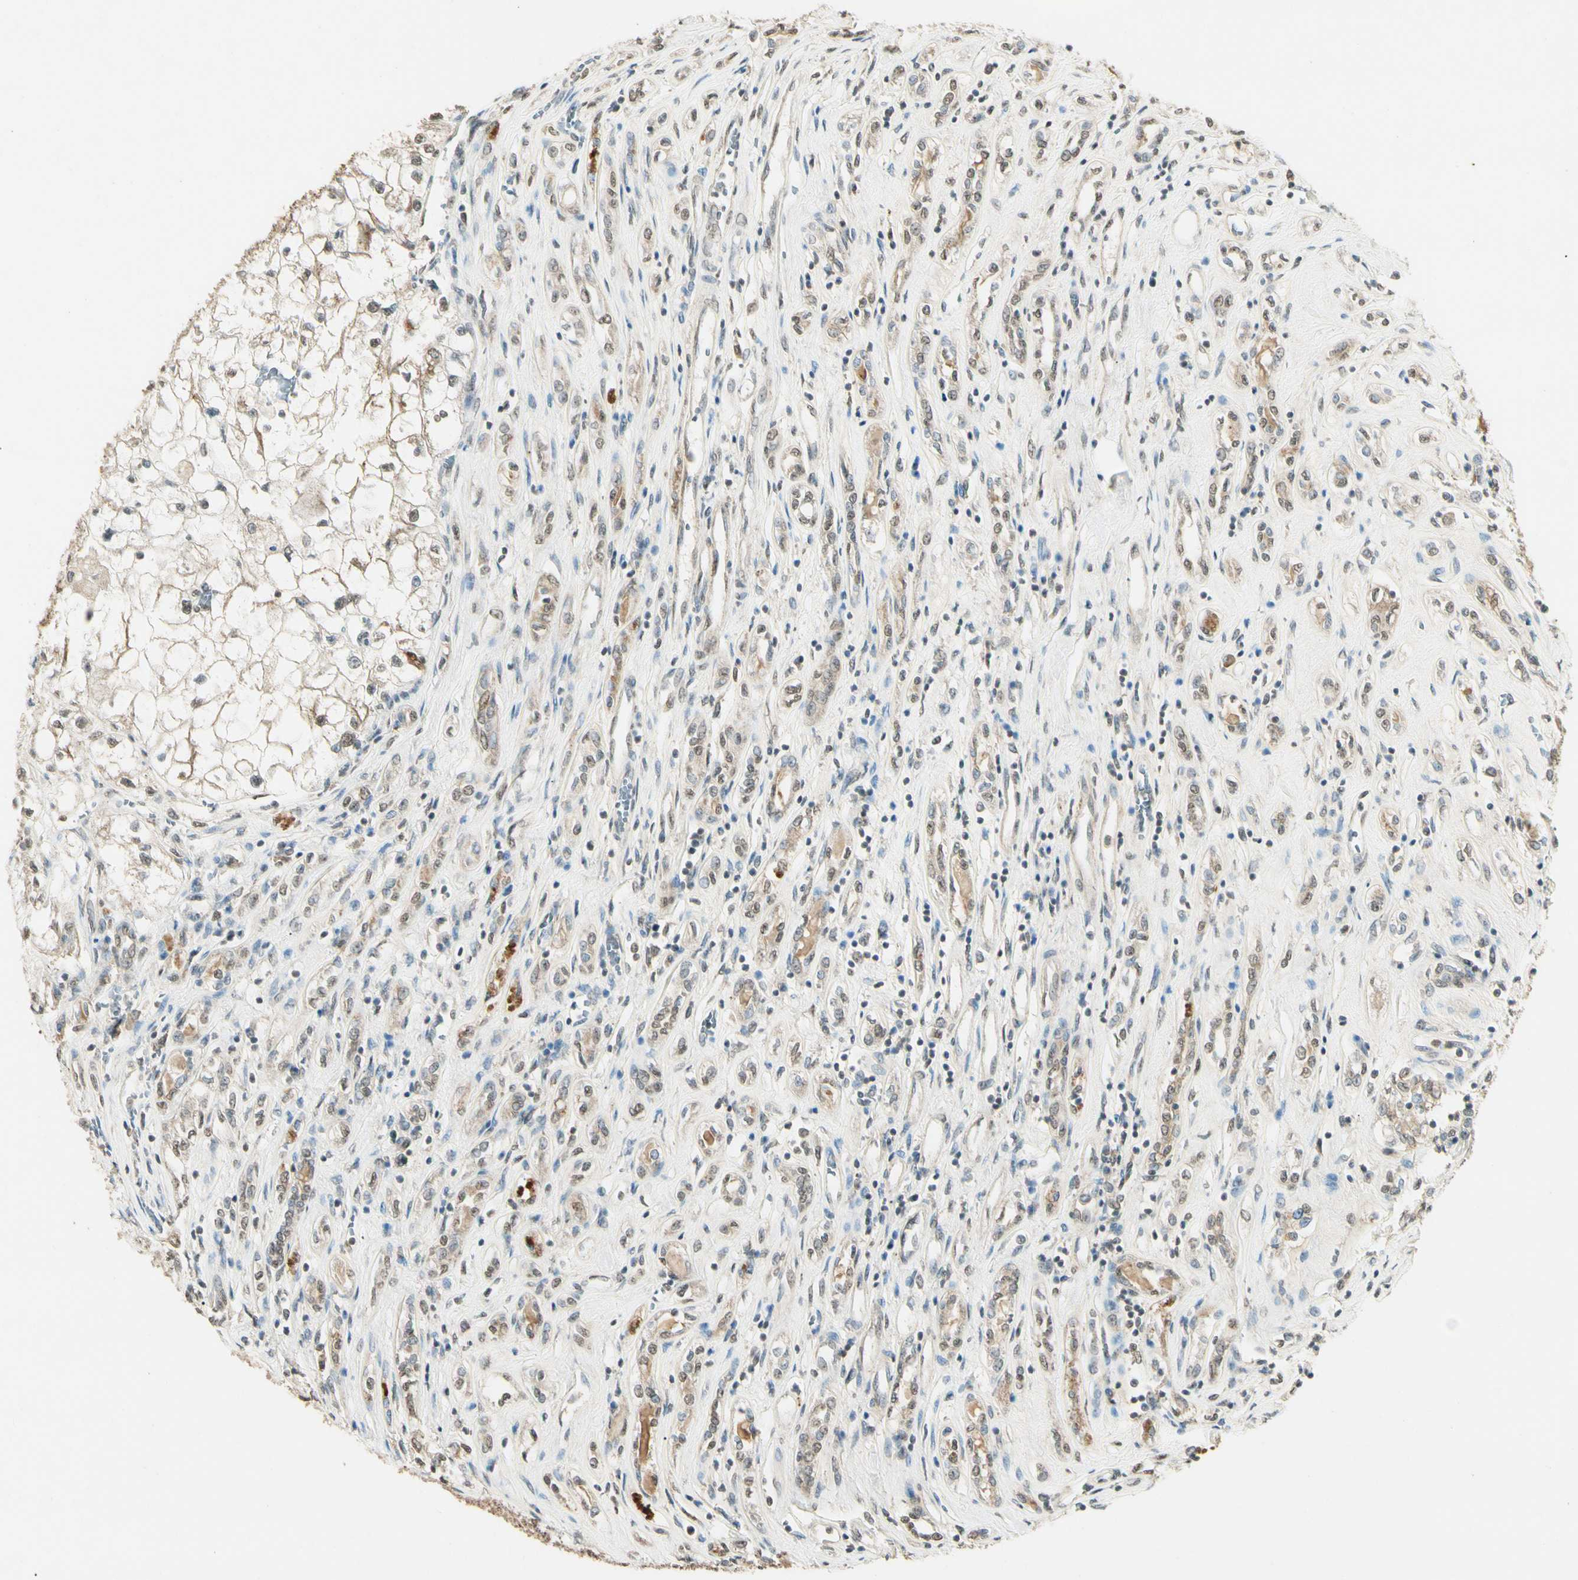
{"staining": {"intensity": "weak", "quantity": "25%-75%", "location": "cytoplasmic/membranous"}, "tissue": "renal cancer", "cell_type": "Tumor cells", "image_type": "cancer", "snomed": [{"axis": "morphology", "description": "Adenocarcinoma, NOS"}, {"axis": "topography", "description": "Kidney"}], "caption": "Weak cytoplasmic/membranous protein positivity is appreciated in approximately 25%-75% of tumor cells in renal cancer (adenocarcinoma).", "gene": "SGCA", "patient": {"sex": "female", "age": 70}}